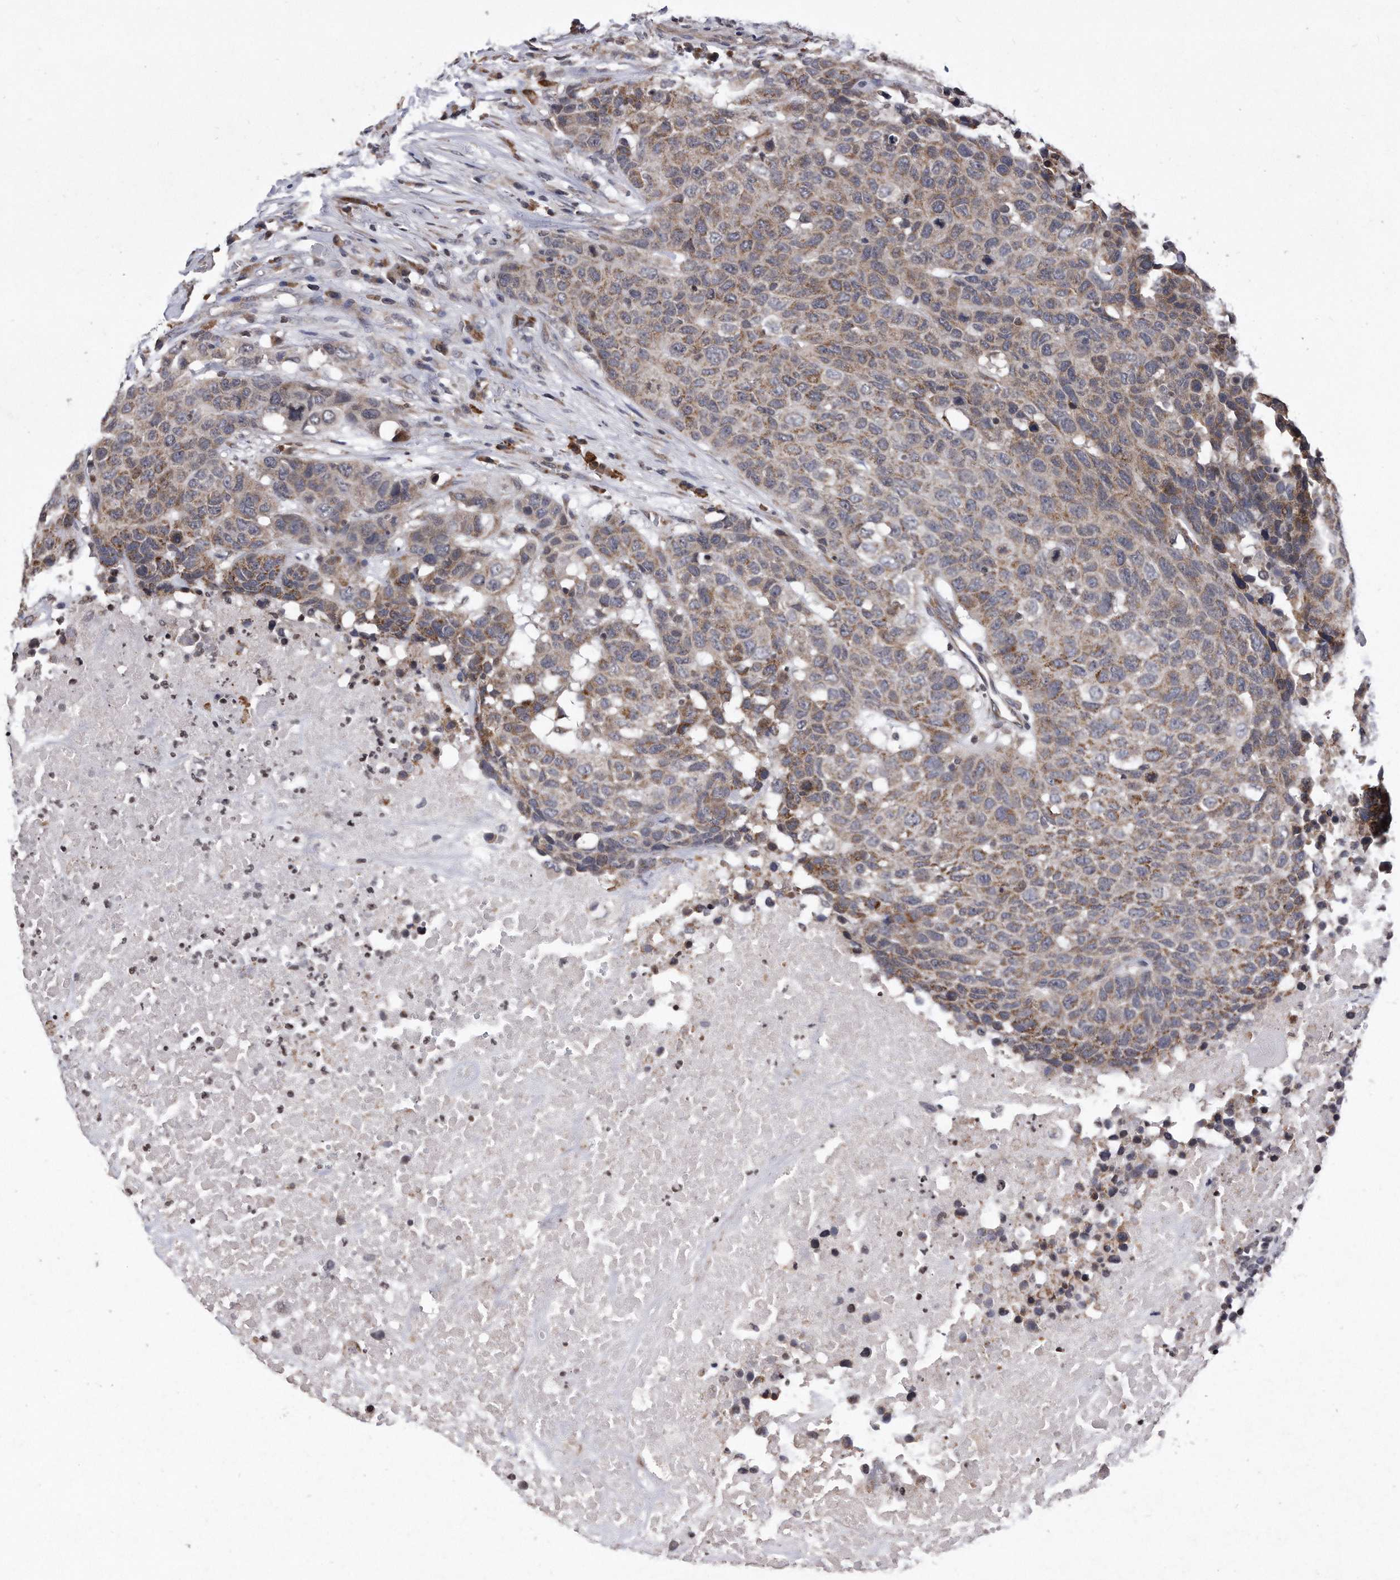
{"staining": {"intensity": "weak", "quantity": ">75%", "location": "cytoplasmic/membranous"}, "tissue": "head and neck cancer", "cell_type": "Tumor cells", "image_type": "cancer", "snomed": [{"axis": "morphology", "description": "Squamous cell carcinoma, NOS"}, {"axis": "topography", "description": "Head-Neck"}], "caption": "Immunohistochemical staining of human head and neck squamous cell carcinoma exhibits low levels of weak cytoplasmic/membranous protein staining in approximately >75% of tumor cells. Using DAB (brown) and hematoxylin (blue) stains, captured at high magnification using brightfield microscopy.", "gene": "DAB1", "patient": {"sex": "male", "age": 66}}